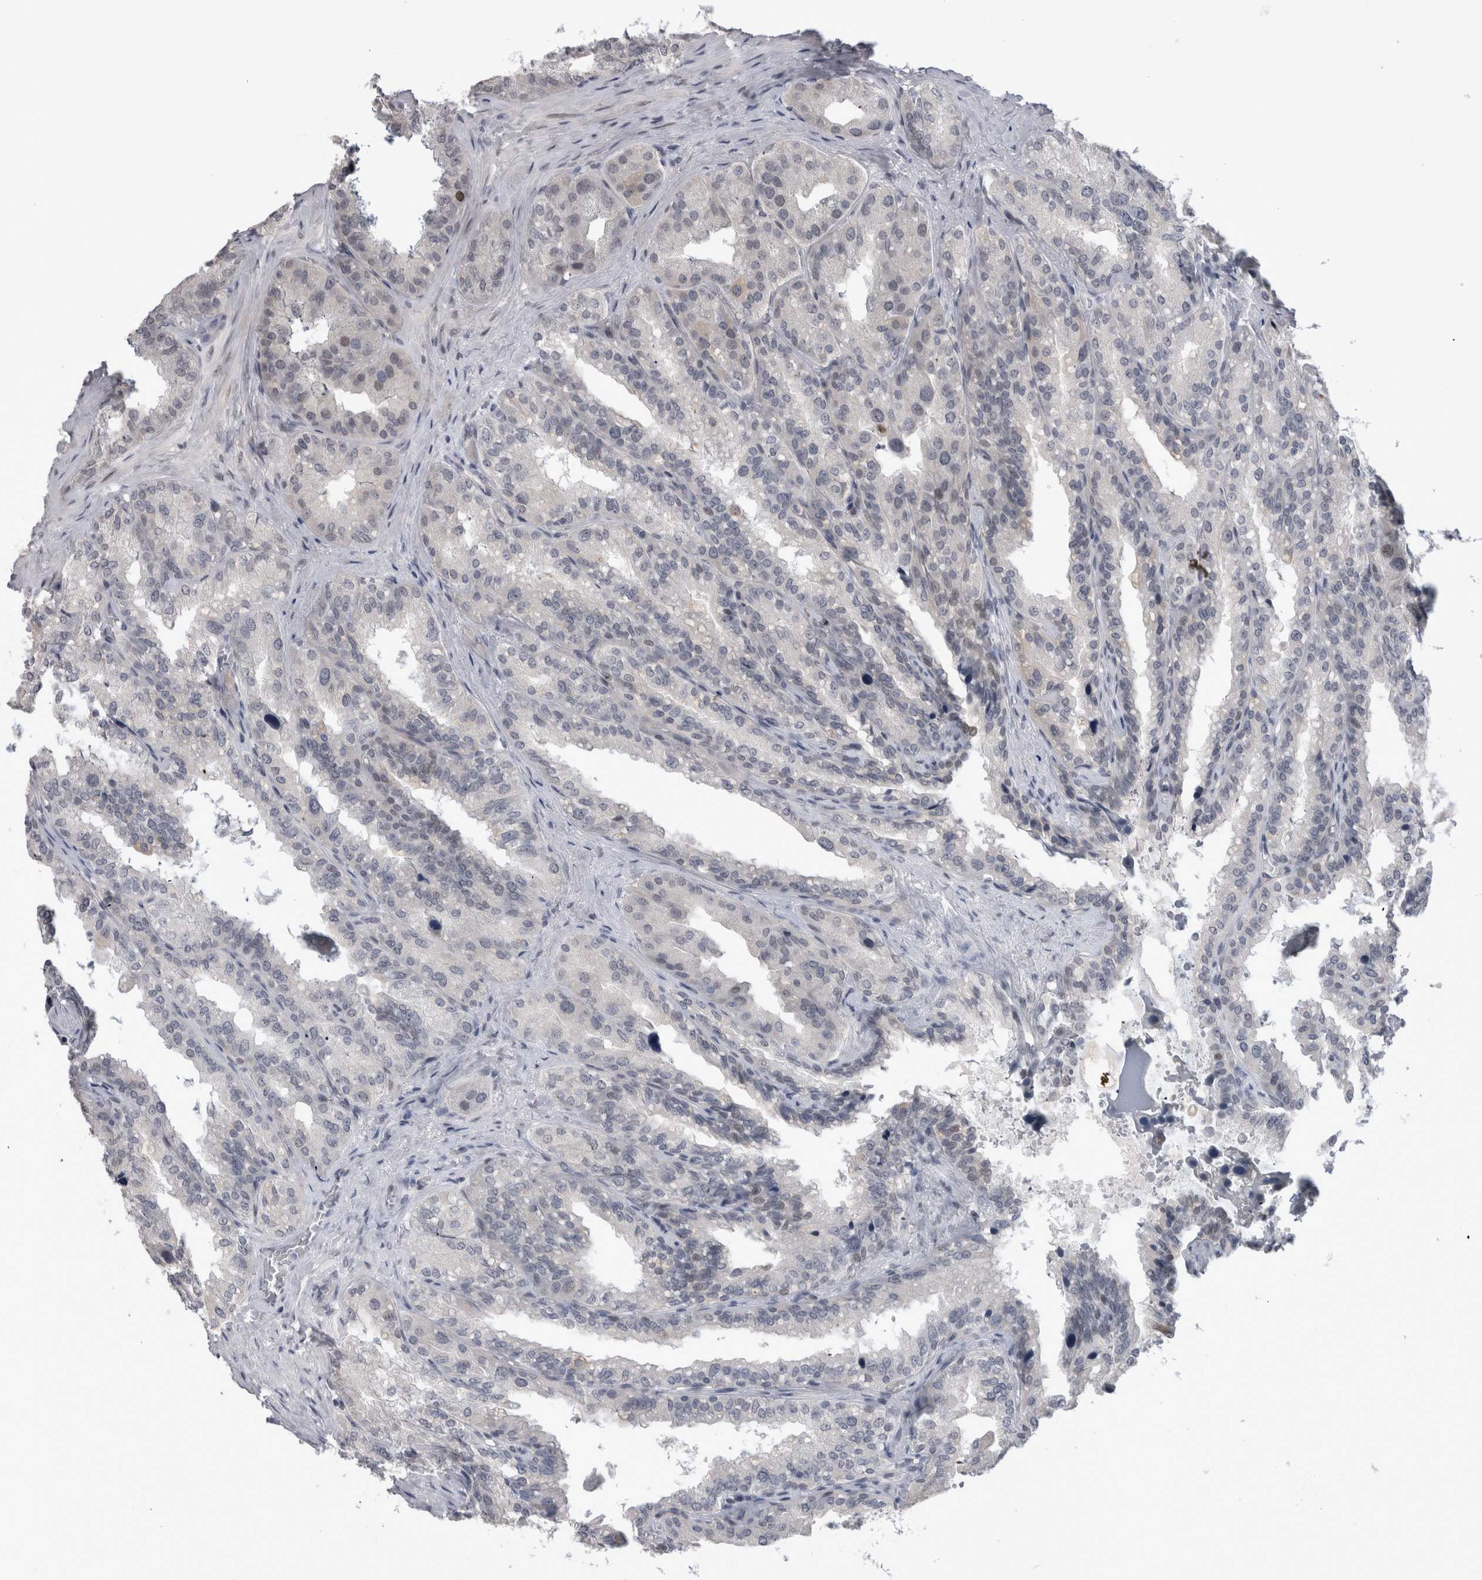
{"staining": {"intensity": "negative", "quantity": "none", "location": "none"}, "tissue": "seminal vesicle", "cell_type": "Glandular cells", "image_type": "normal", "snomed": [{"axis": "morphology", "description": "Normal tissue, NOS"}, {"axis": "topography", "description": "Prostate"}, {"axis": "topography", "description": "Seminal veicle"}], "caption": "This is a photomicrograph of IHC staining of normal seminal vesicle, which shows no positivity in glandular cells.", "gene": "KIF18B", "patient": {"sex": "male", "age": 51}}